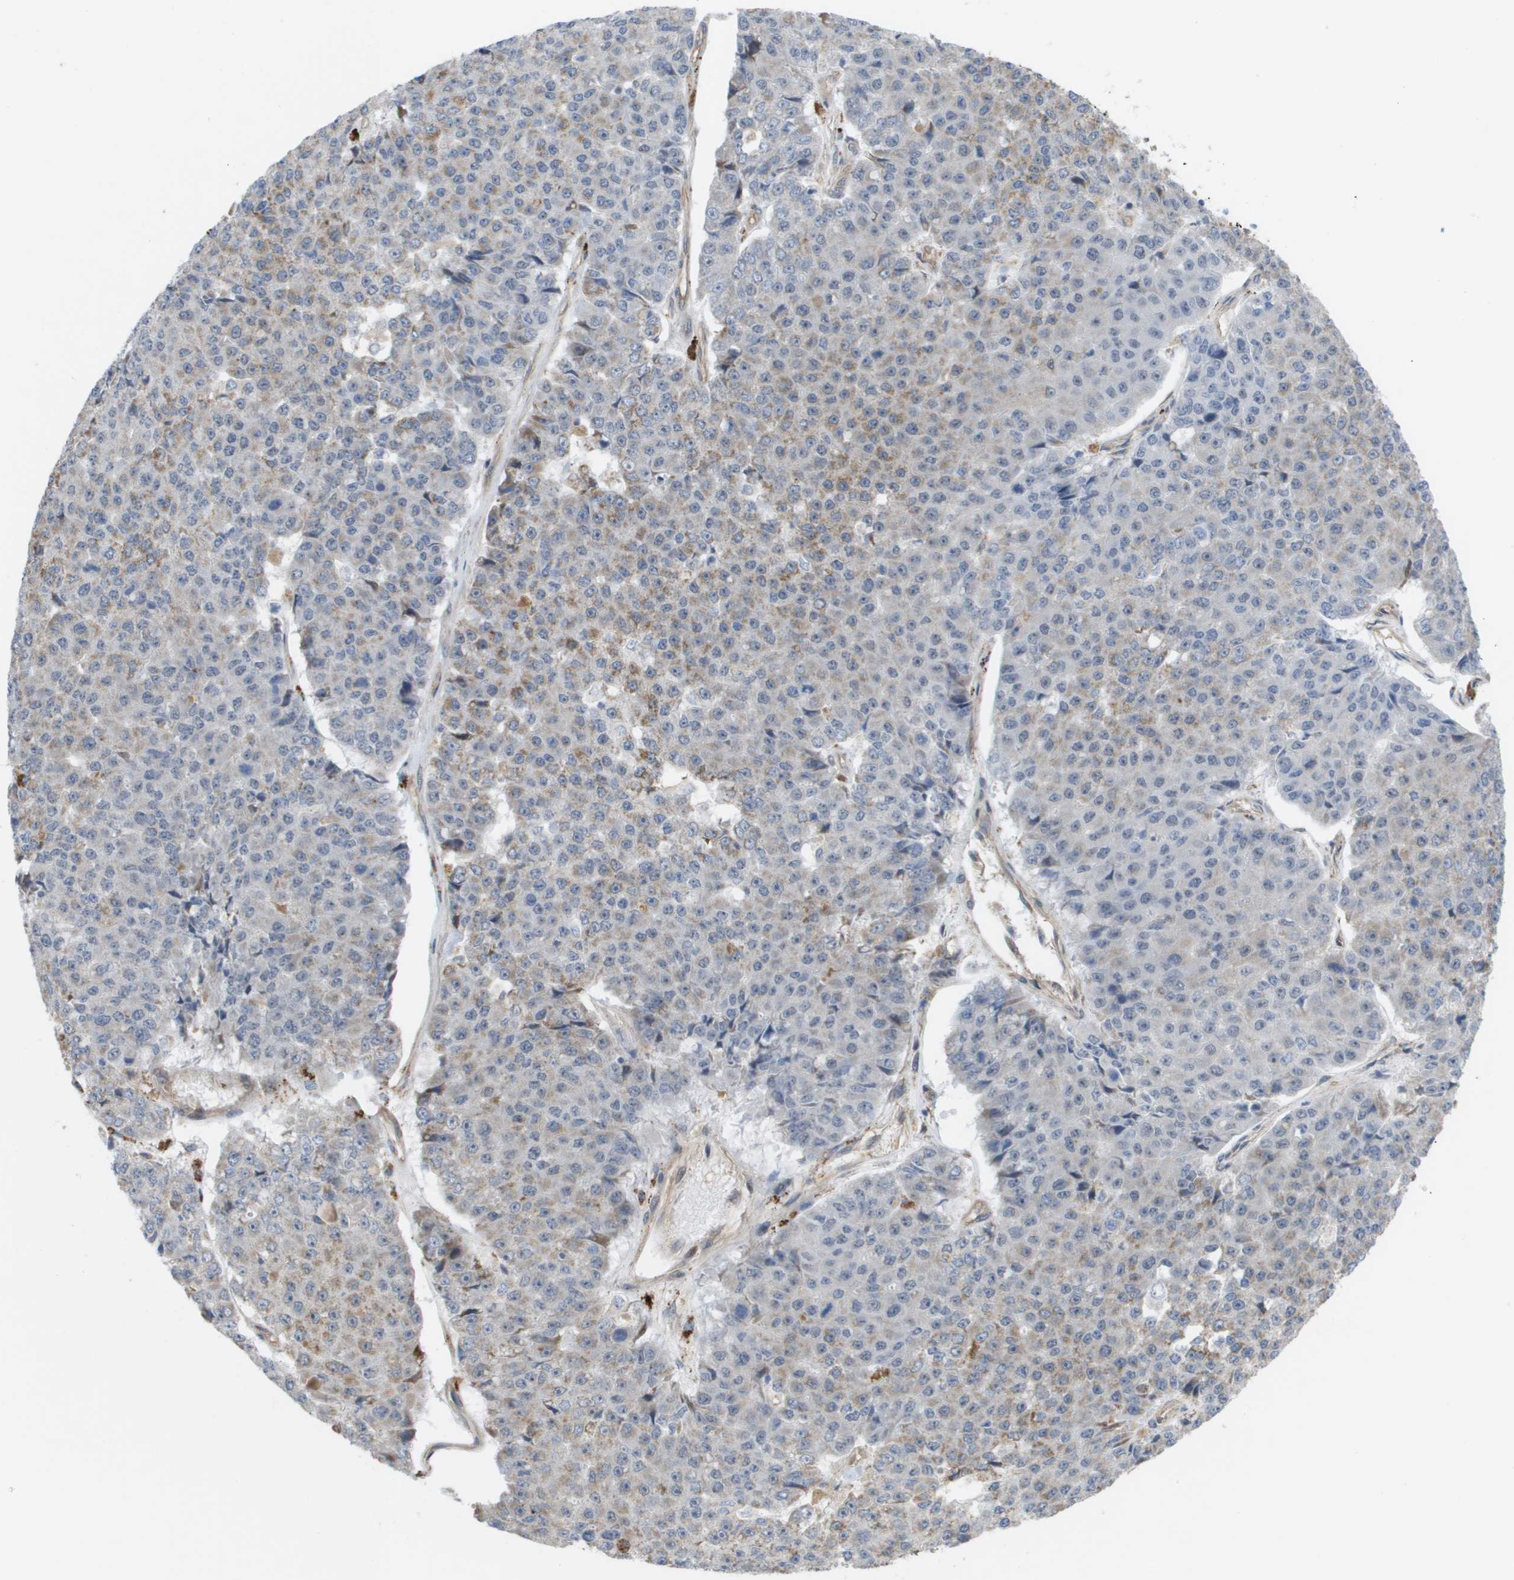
{"staining": {"intensity": "negative", "quantity": "none", "location": "none"}, "tissue": "pancreatic cancer", "cell_type": "Tumor cells", "image_type": "cancer", "snomed": [{"axis": "morphology", "description": "Adenocarcinoma, NOS"}, {"axis": "topography", "description": "Pancreas"}], "caption": "This is an IHC micrograph of adenocarcinoma (pancreatic). There is no positivity in tumor cells.", "gene": "MTARC2", "patient": {"sex": "male", "age": 50}}